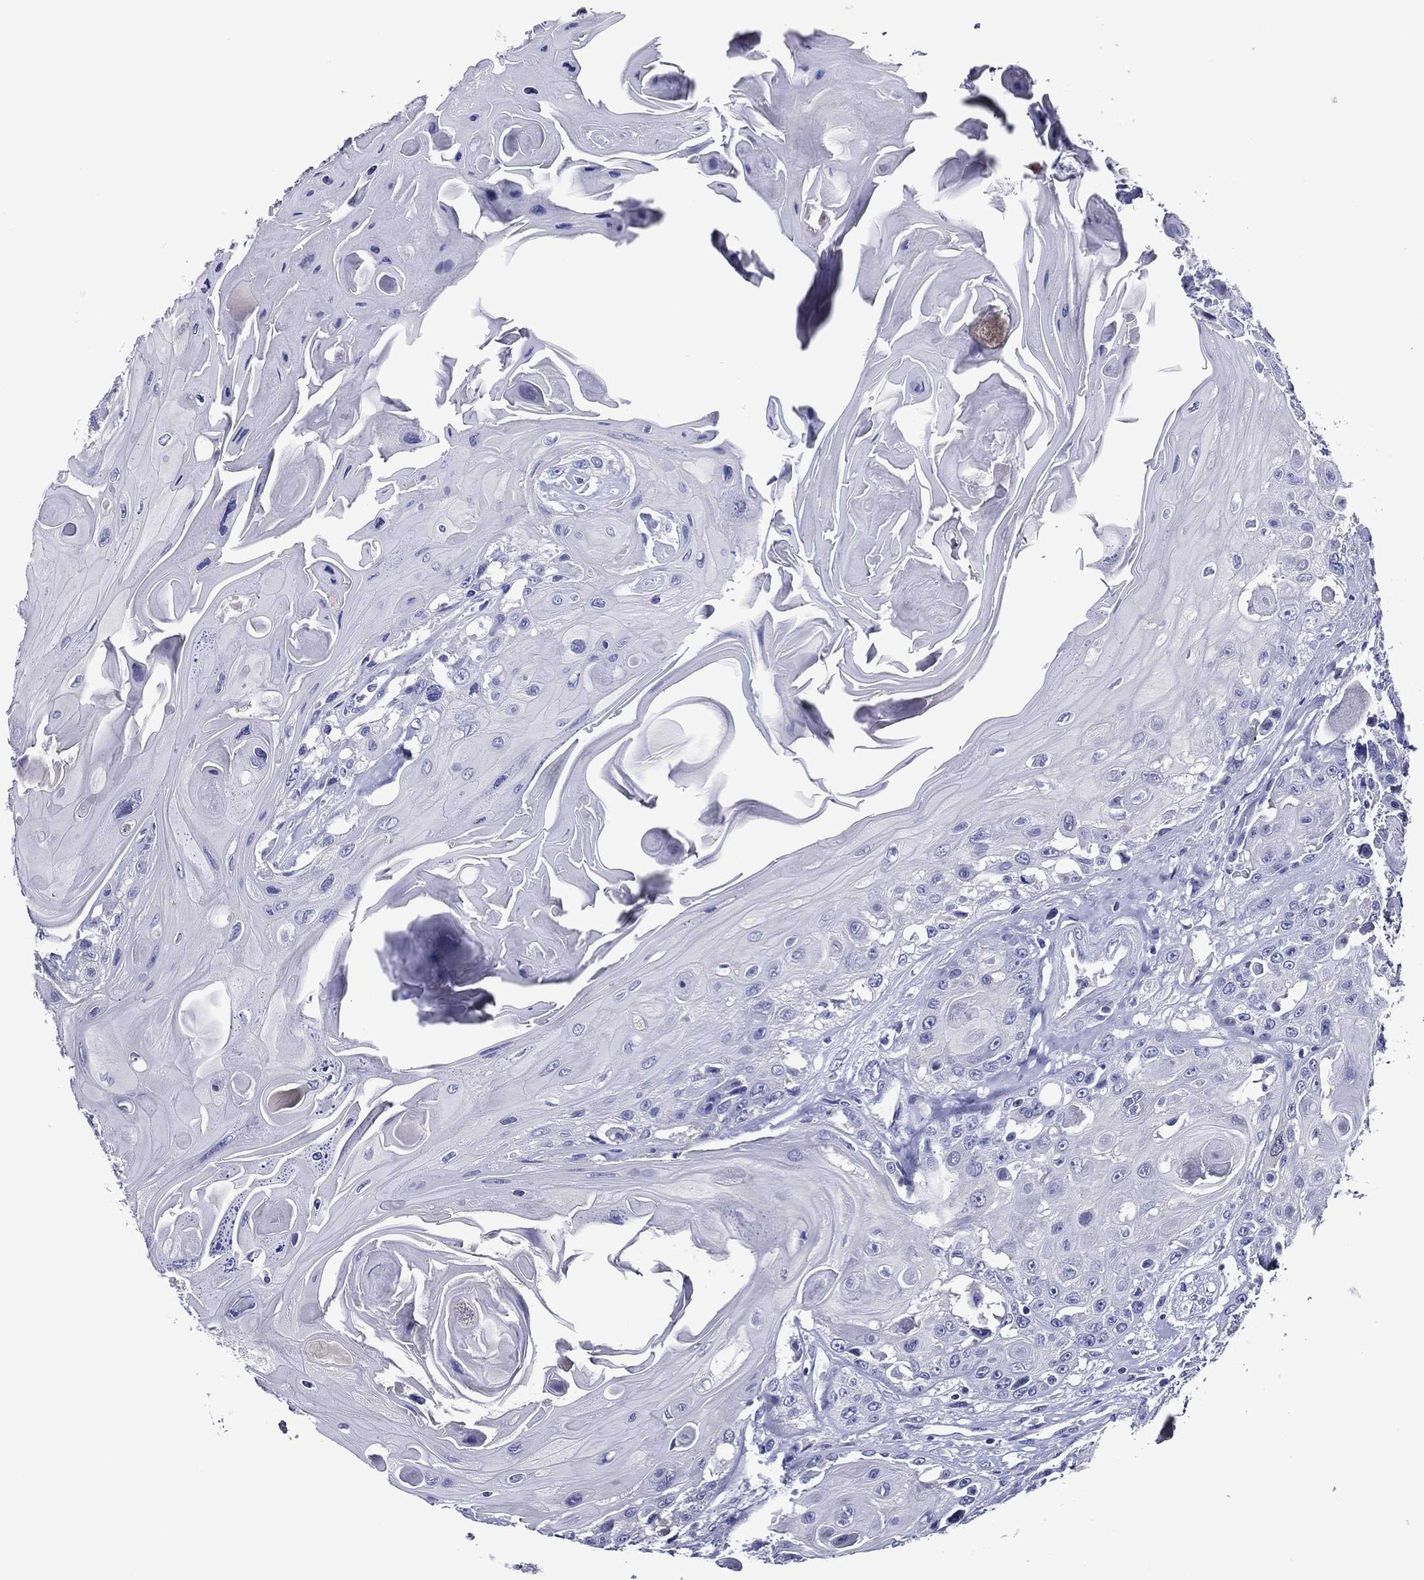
{"staining": {"intensity": "negative", "quantity": "none", "location": "none"}, "tissue": "head and neck cancer", "cell_type": "Tumor cells", "image_type": "cancer", "snomed": [{"axis": "morphology", "description": "Squamous cell carcinoma, NOS"}, {"axis": "topography", "description": "Head-Neck"}], "caption": "A micrograph of human head and neck squamous cell carcinoma is negative for staining in tumor cells.", "gene": "ACE2", "patient": {"sex": "female", "age": 59}}